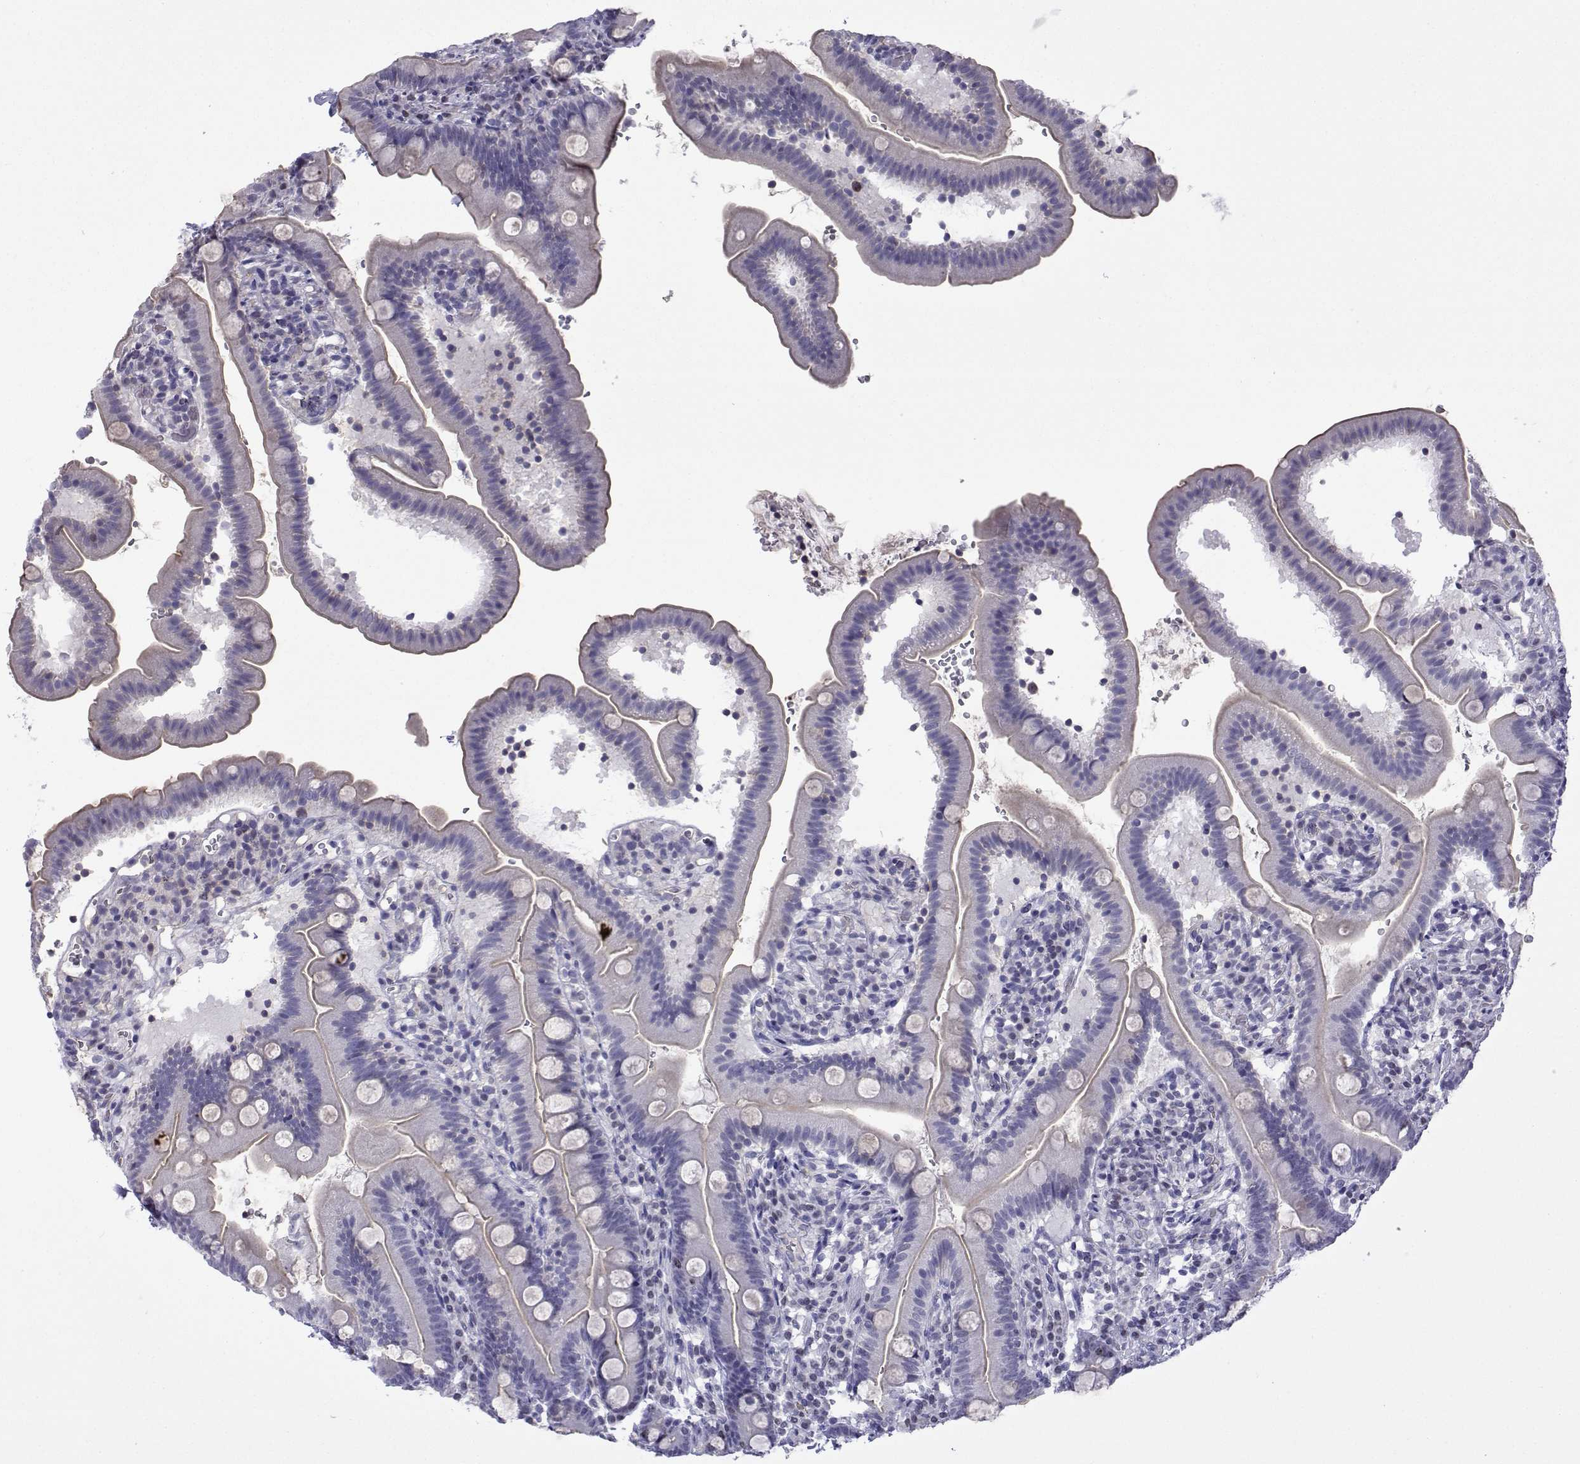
{"staining": {"intensity": "moderate", "quantity": "<25%", "location": "nuclear"}, "tissue": "duodenum", "cell_type": "Glandular cells", "image_type": "normal", "snomed": [{"axis": "morphology", "description": "Normal tissue, NOS"}, {"axis": "topography", "description": "Duodenum"}], "caption": "Unremarkable duodenum was stained to show a protein in brown. There is low levels of moderate nuclear positivity in approximately <25% of glandular cells.", "gene": "INCENP", "patient": {"sex": "female", "age": 67}}